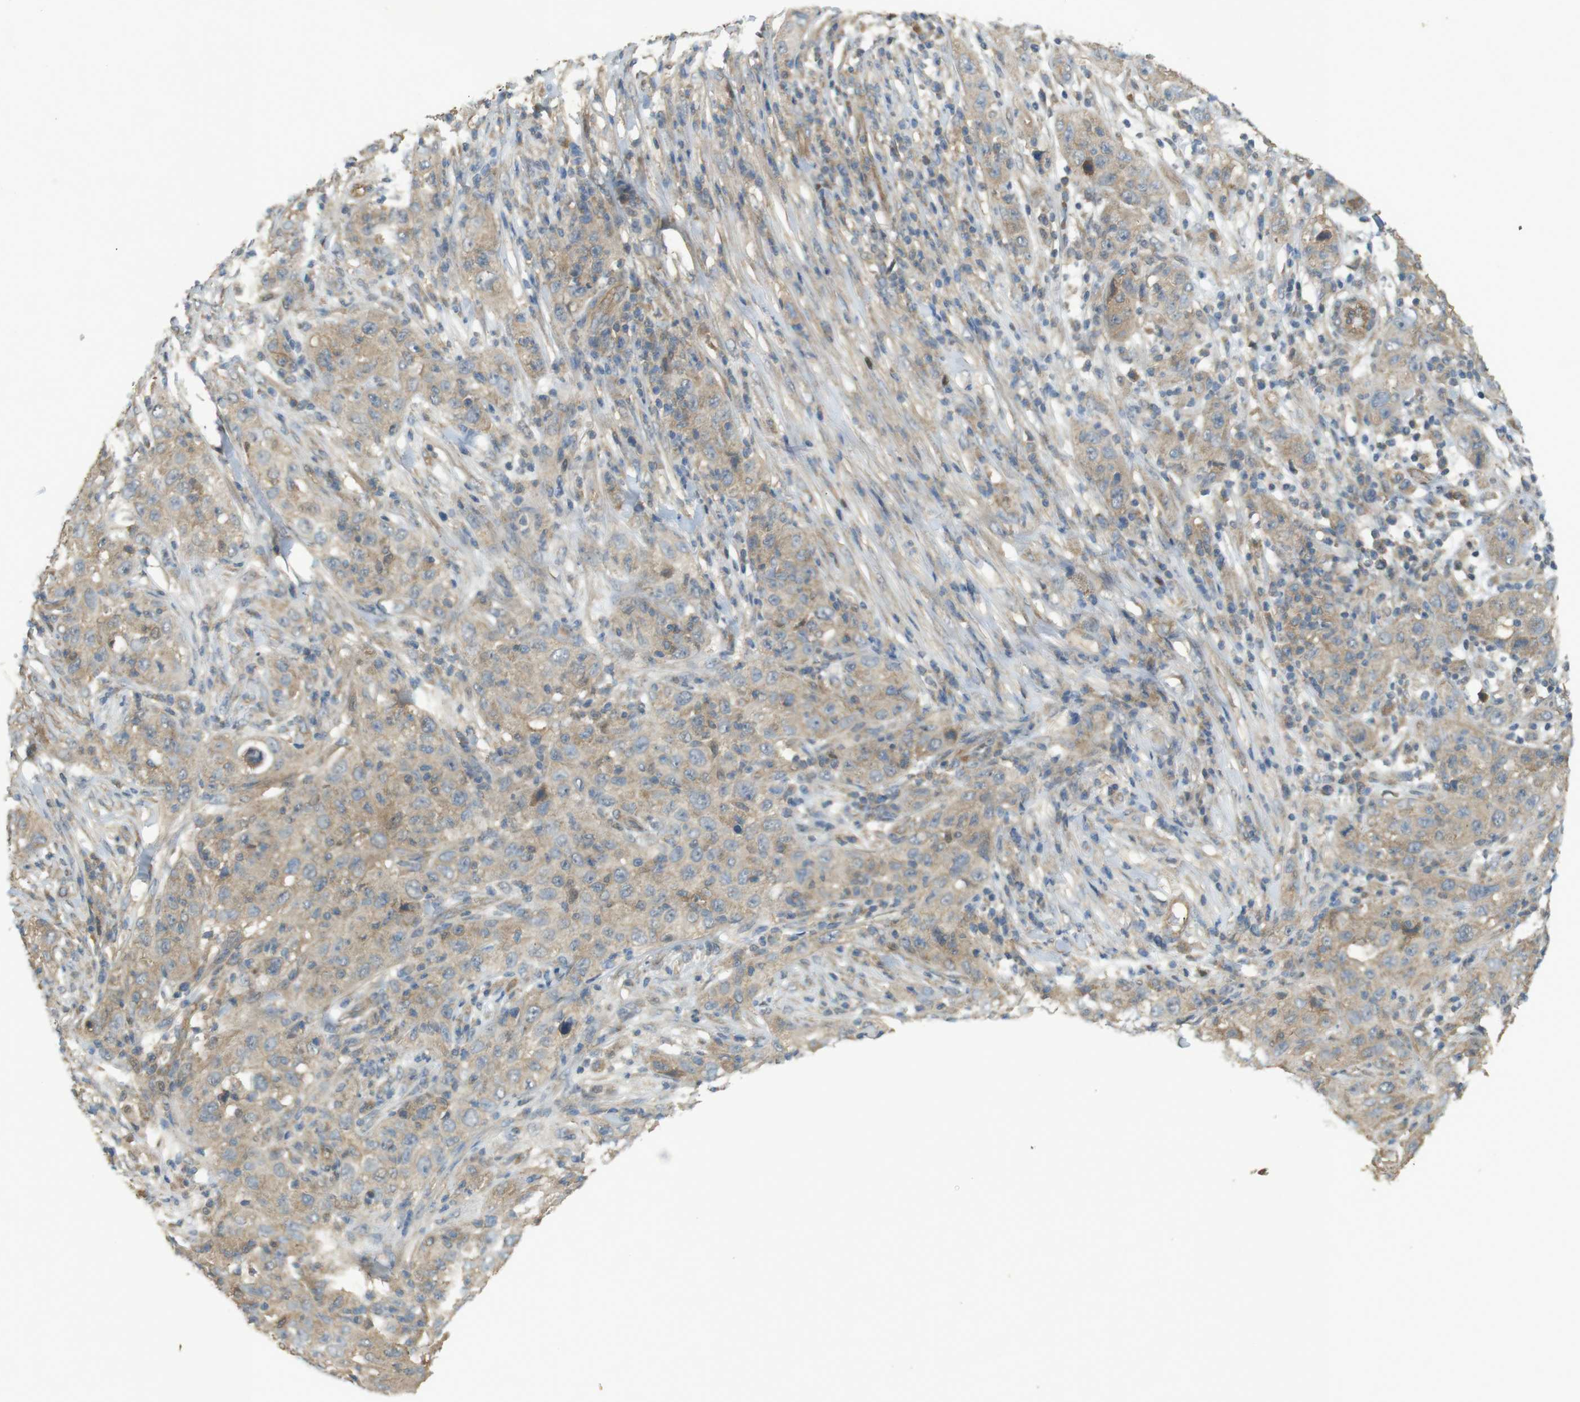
{"staining": {"intensity": "weak", "quantity": "<25%", "location": "cytoplasmic/membranous"}, "tissue": "skin cancer", "cell_type": "Tumor cells", "image_type": "cancer", "snomed": [{"axis": "morphology", "description": "Squamous cell carcinoma, NOS"}, {"axis": "topography", "description": "Skin"}], "caption": "Immunohistochemical staining of squamous cell carcinoma (skin) reveals no significant expression in tumor cells.", "gene": "ZDHHC20", "patient": {"sex": "female", "age": 88}}